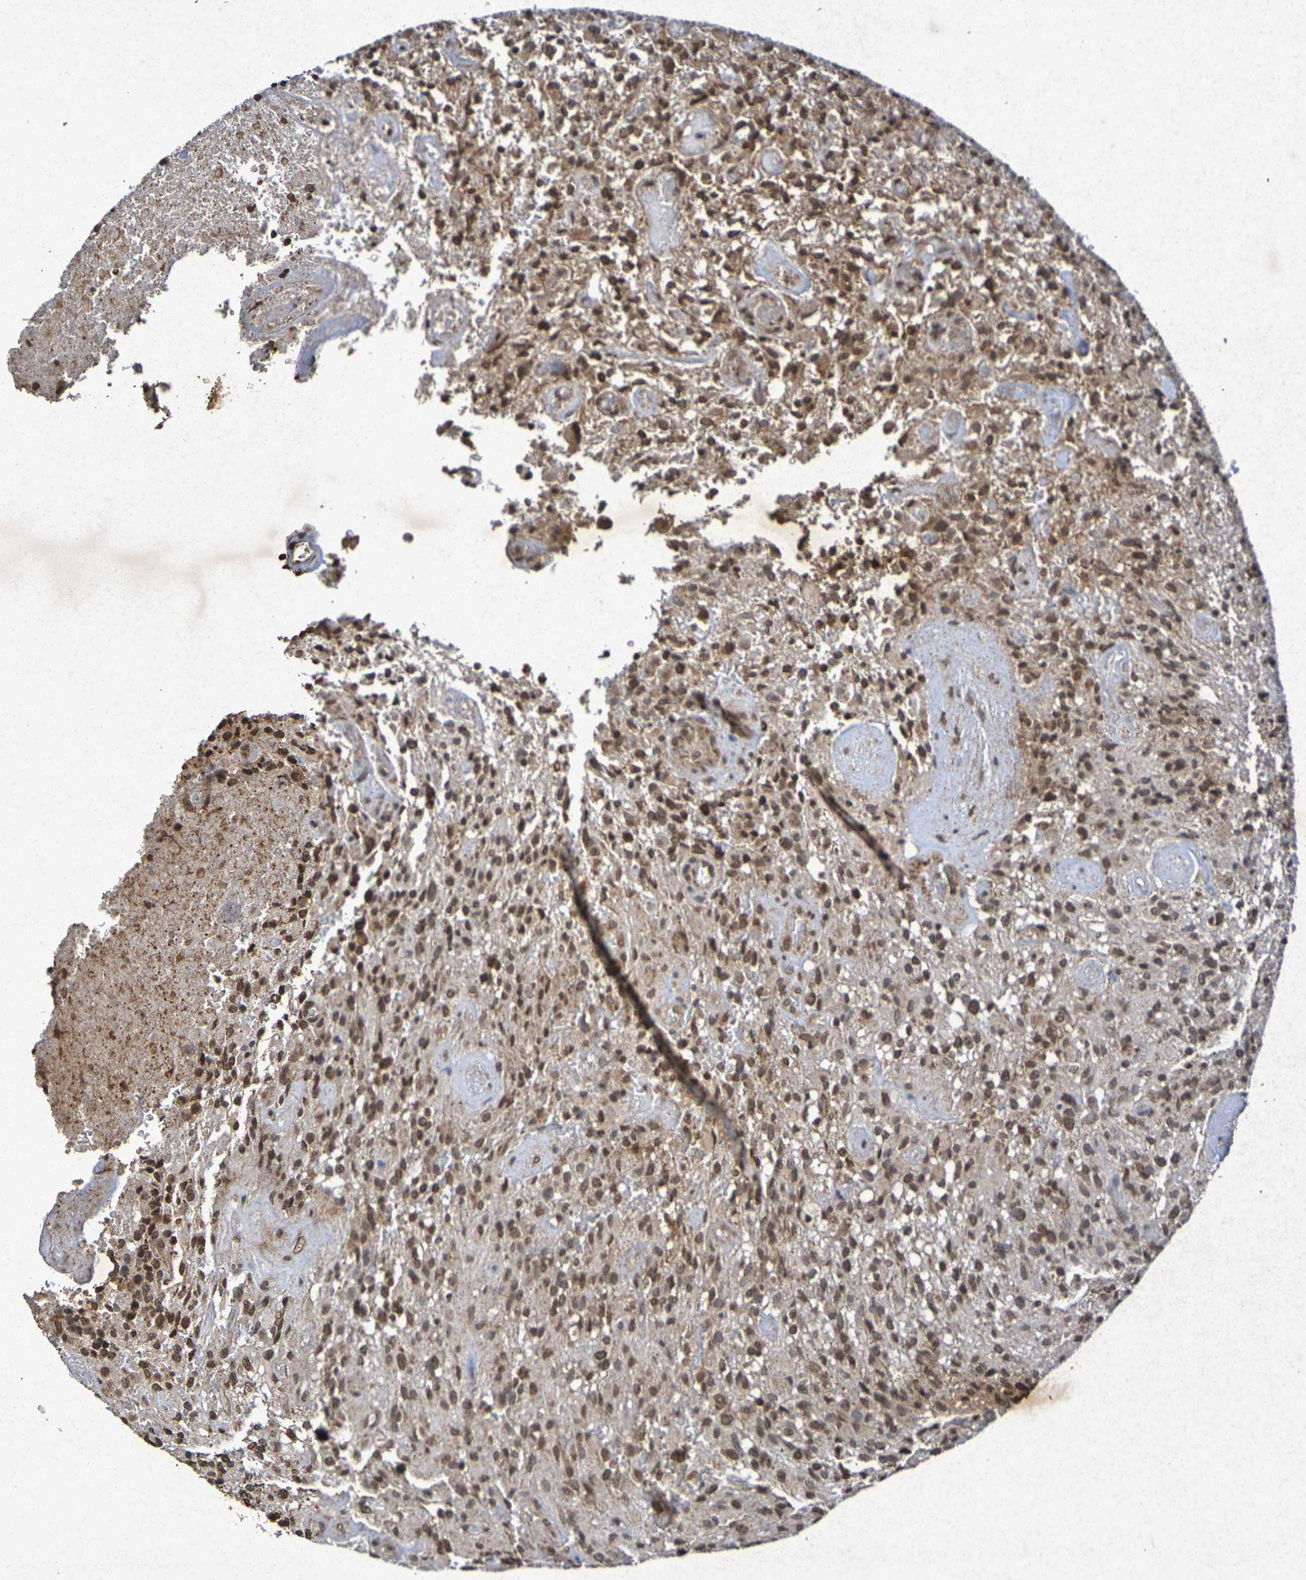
{"staining": {"intensity": "moderate", "quantity": ">75%", "location": "cytoplasmic/membranous,nuclear"}, "tissue": "glioma", "cell_type": "Tumor cells", "image_type": "cancer", "snomed": [{"axis": "morphology", "description": "Glioma, malignant, High grade"}, {"axis": "topography", "description": "Brain"}], "caption": "IHC staining of high-grade glioma (malignant), which reveals medium levels of moderate cytoplasmic/membranous and nuclear positivity in about >75% of tumor cells indicating moderate cytoplasmic/membranous and nuclear protein staining. The staining was performed using DAB (3,3'-diaminobenzidine) (brown) for protein detection and nuclei were counterstained in hematoxylin (blue).", "gene": "GUCY1A2", "patient": {"sex": "male", "age": 71}}